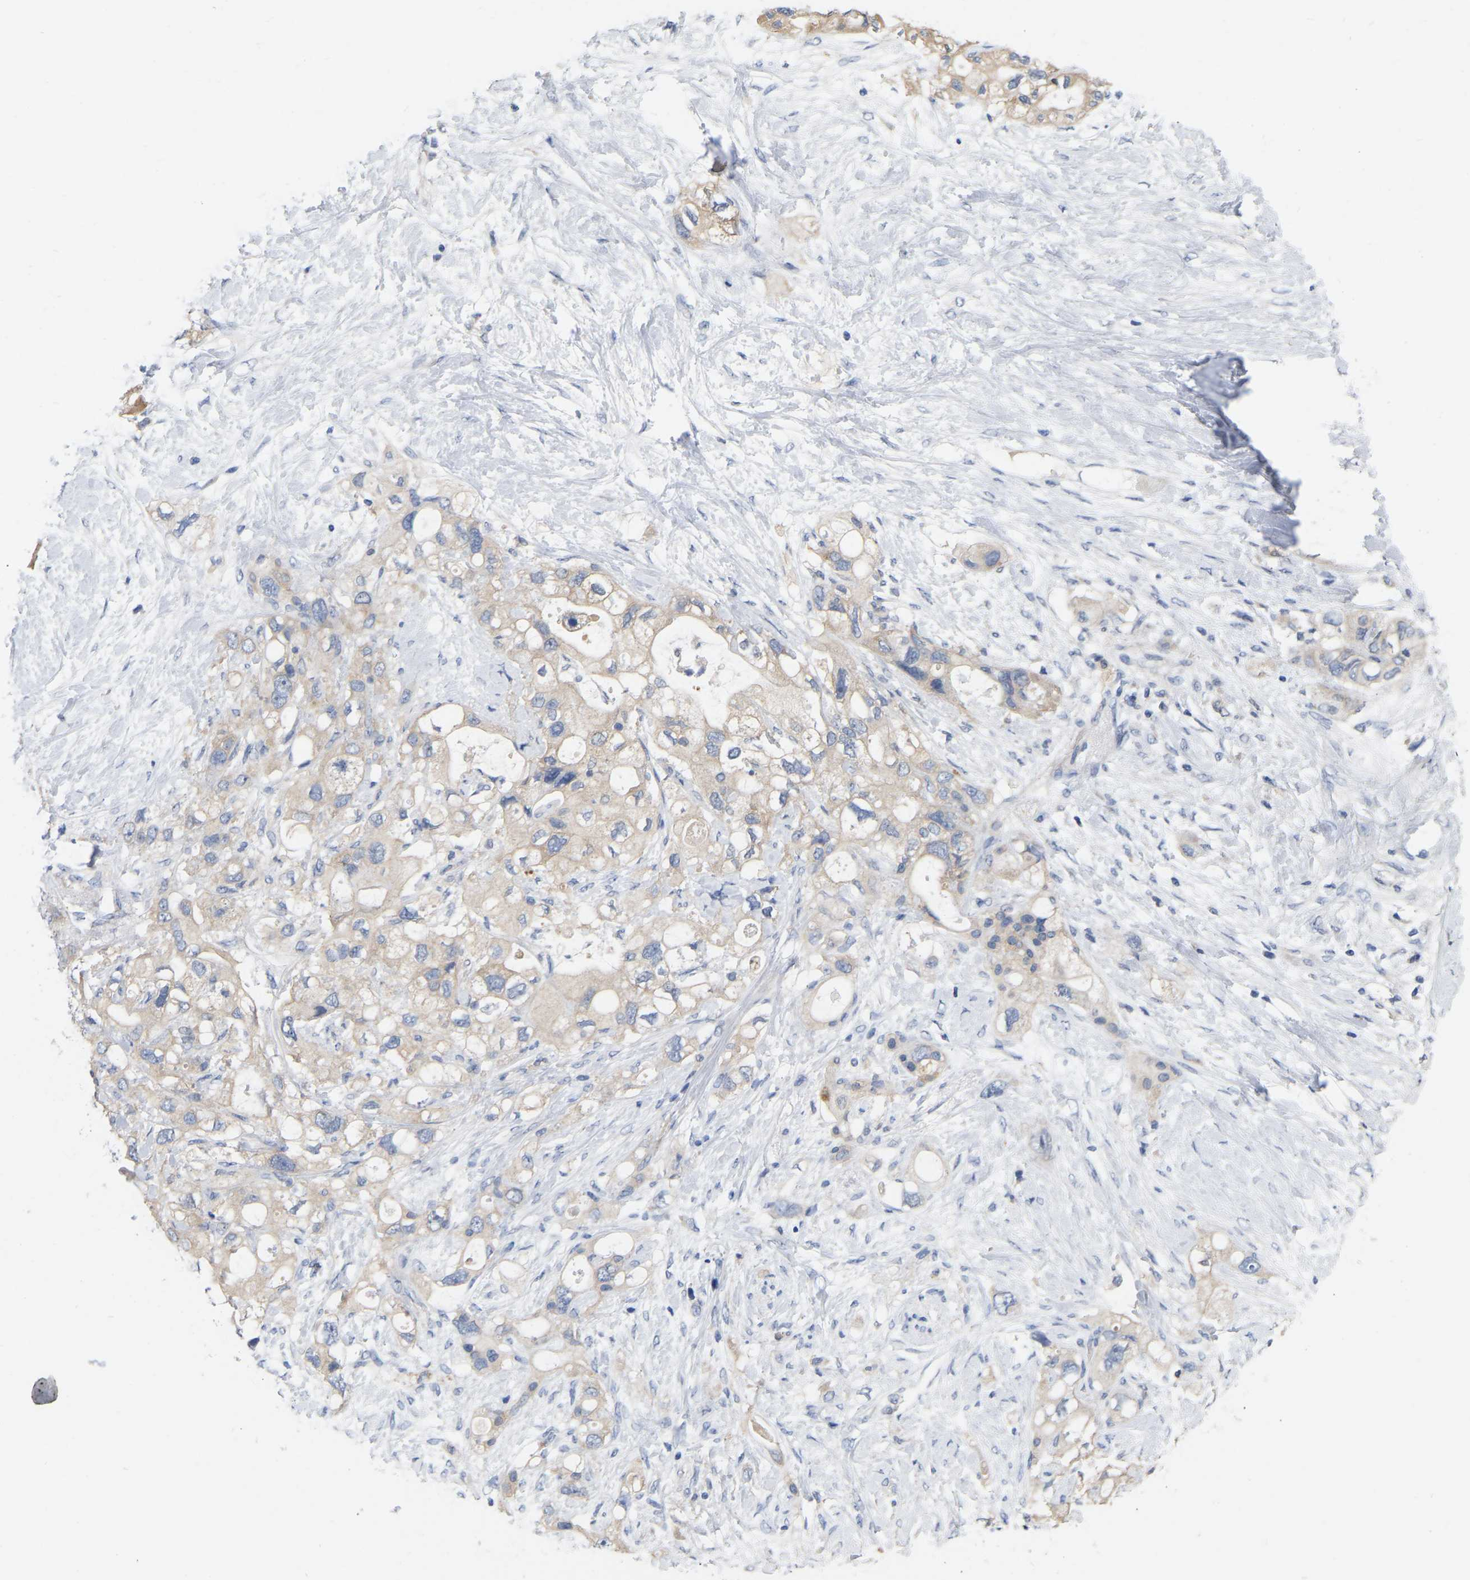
{"staining": {"intensity": "weak", "quantity": ">75%", "location": "cytoplasmic/membranous"}, "tissue": "pancreatic cancer", "cell_type": "Tumor cells", "image_type": "cancer", "snomed": [{"axis": "morphology", "description": "Adenocarcinoma, NOS"}, {"axis": "topography", "description": "Pancreas"}], "caption": "Weak cytoplasmic/membranous positivity is appreciated in approximately >75% of tumor cells in pancreatic adenocarcinoma.", "gene": "WIPI2", "patient": {"sex": "female", "age": 56}}